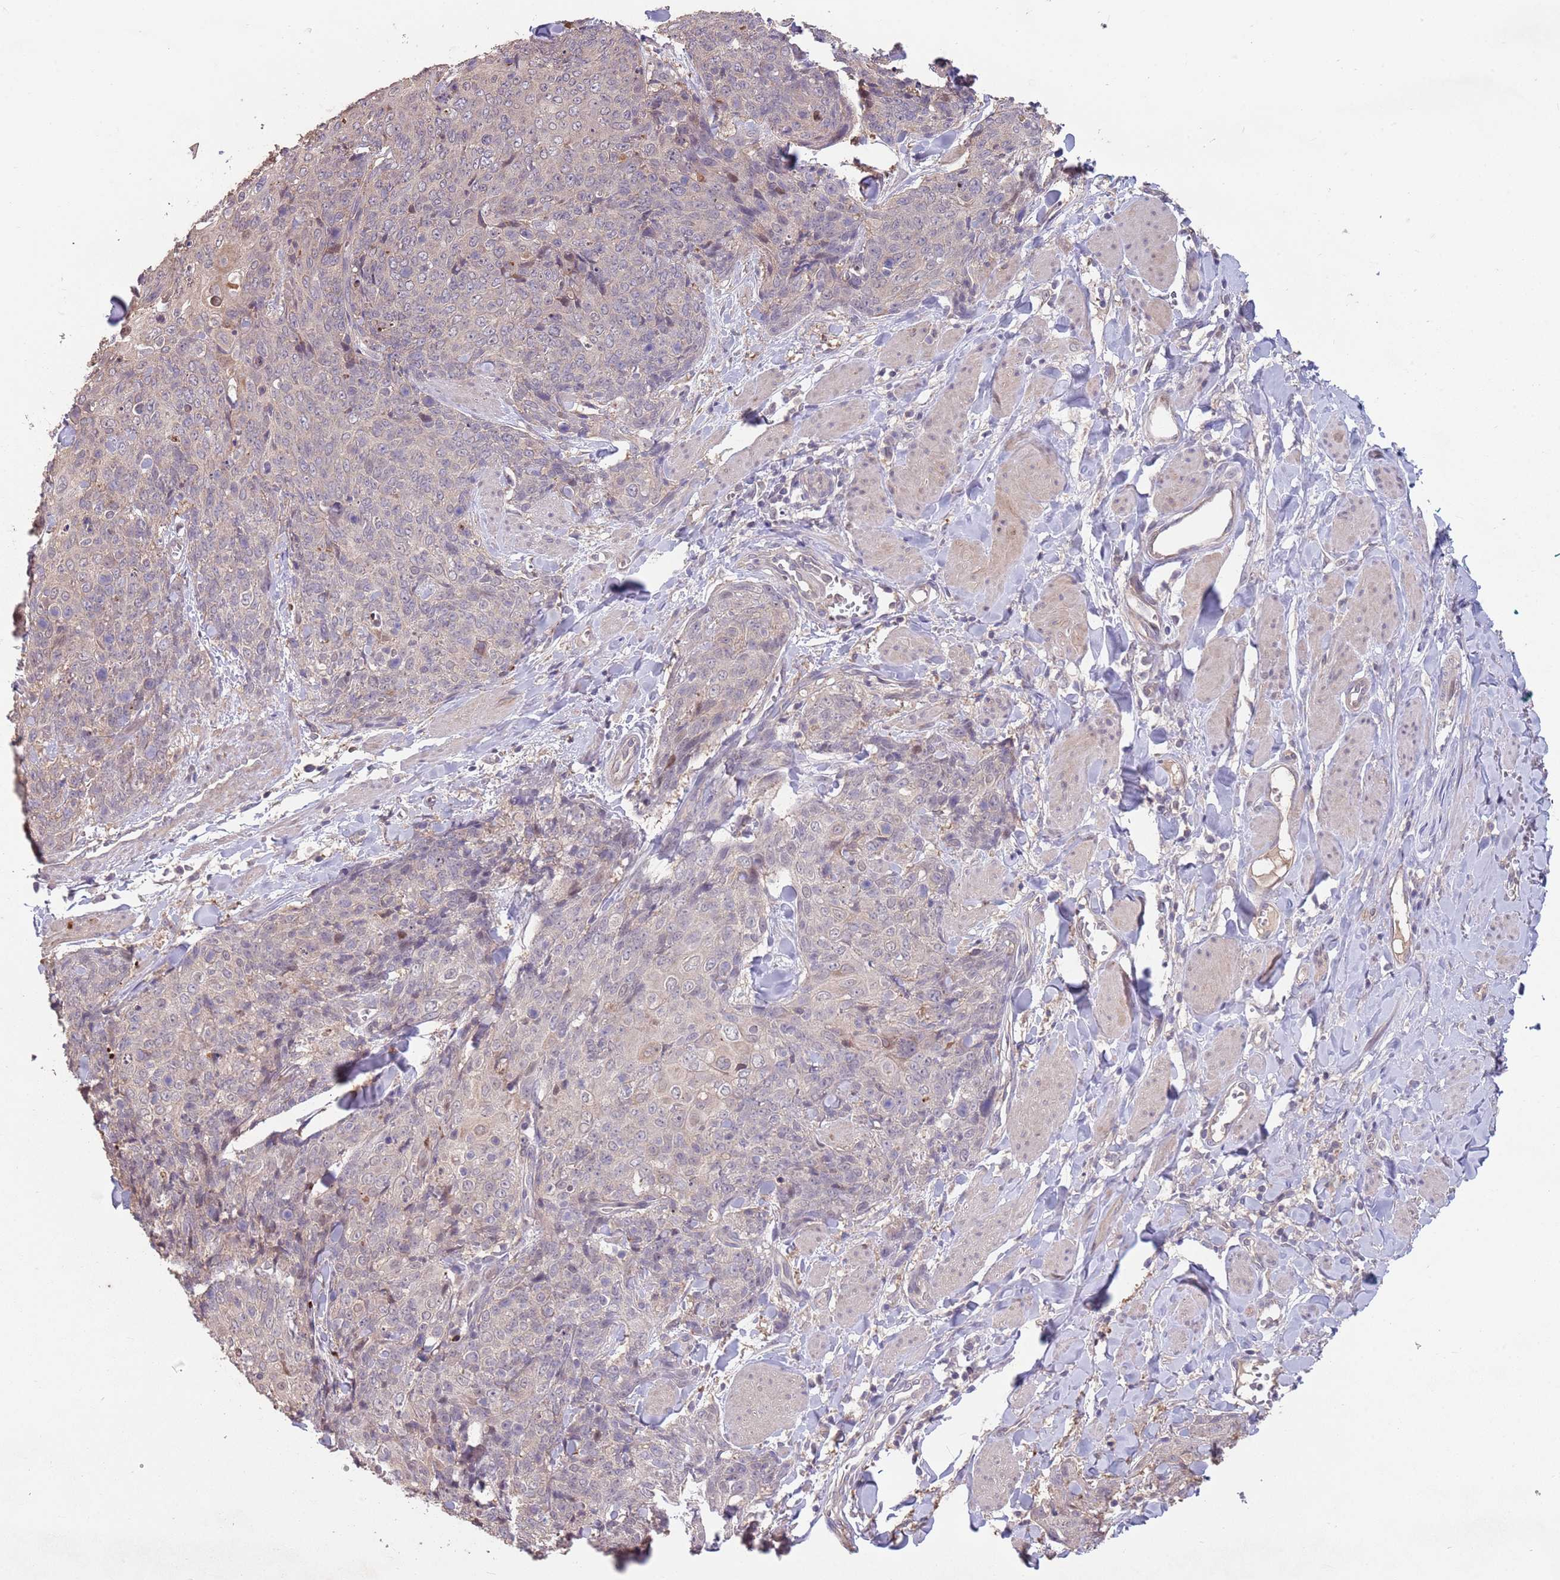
{"staining": {"intensity": "negative", "quantity": "none", "location": "none"}, "tissue": "skin cancer", "cell_type": "Tumor cells", "image_type": "cancer", "snomed": [{"axis": "morphology", "description": "Squamous cell carcinoma, NOS"}, {"axis": "topography", "description": "Skin"}, {"axis": "topography", "description": "Vulva"}], "caption": "IHC image of neoplastic tissue: skin cancer stained with DAB exhibits no significant protein expression in tumor cells.", "gene": "MEI1", "patient": {"sex": "female", "age": 85}}